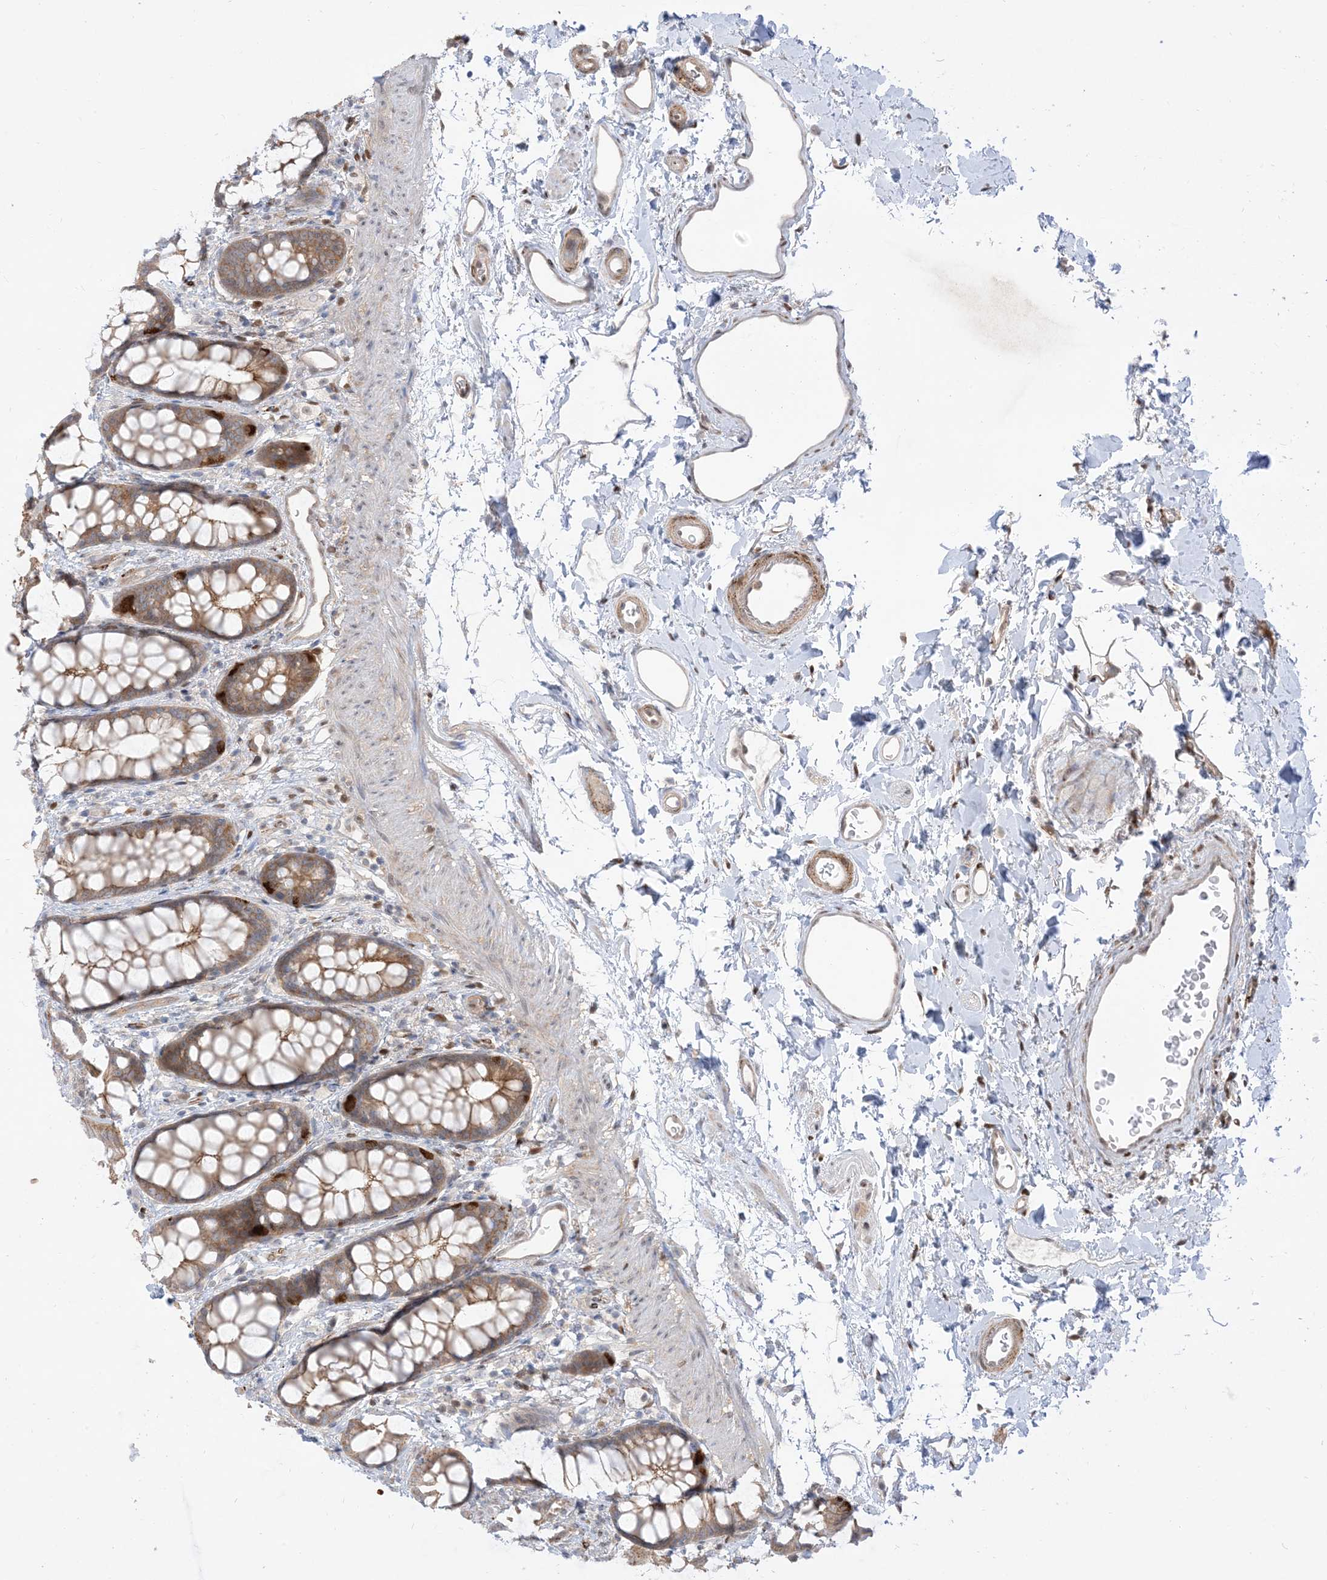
{"staining": {"intensity": "moderate", "quantity": ">75%", "location": "cytoplasmic/membranous"}, "tissue": "rectum", "cell_type": "Glandular cells", "image_type": "normal", "snomed": [{"axis": "morphology", "description": "Normal tissue, NOS"}, {"axis": "topography", "description": "Rectum"}], "caption": "This is a micrograph of immunohistochemistry staining of benign rectum, which shows moderate expression in the cytoplasmic/membranous of glandular cells.", "gene": "RIN1", "patient": {"sex": "female", "age": 65}}